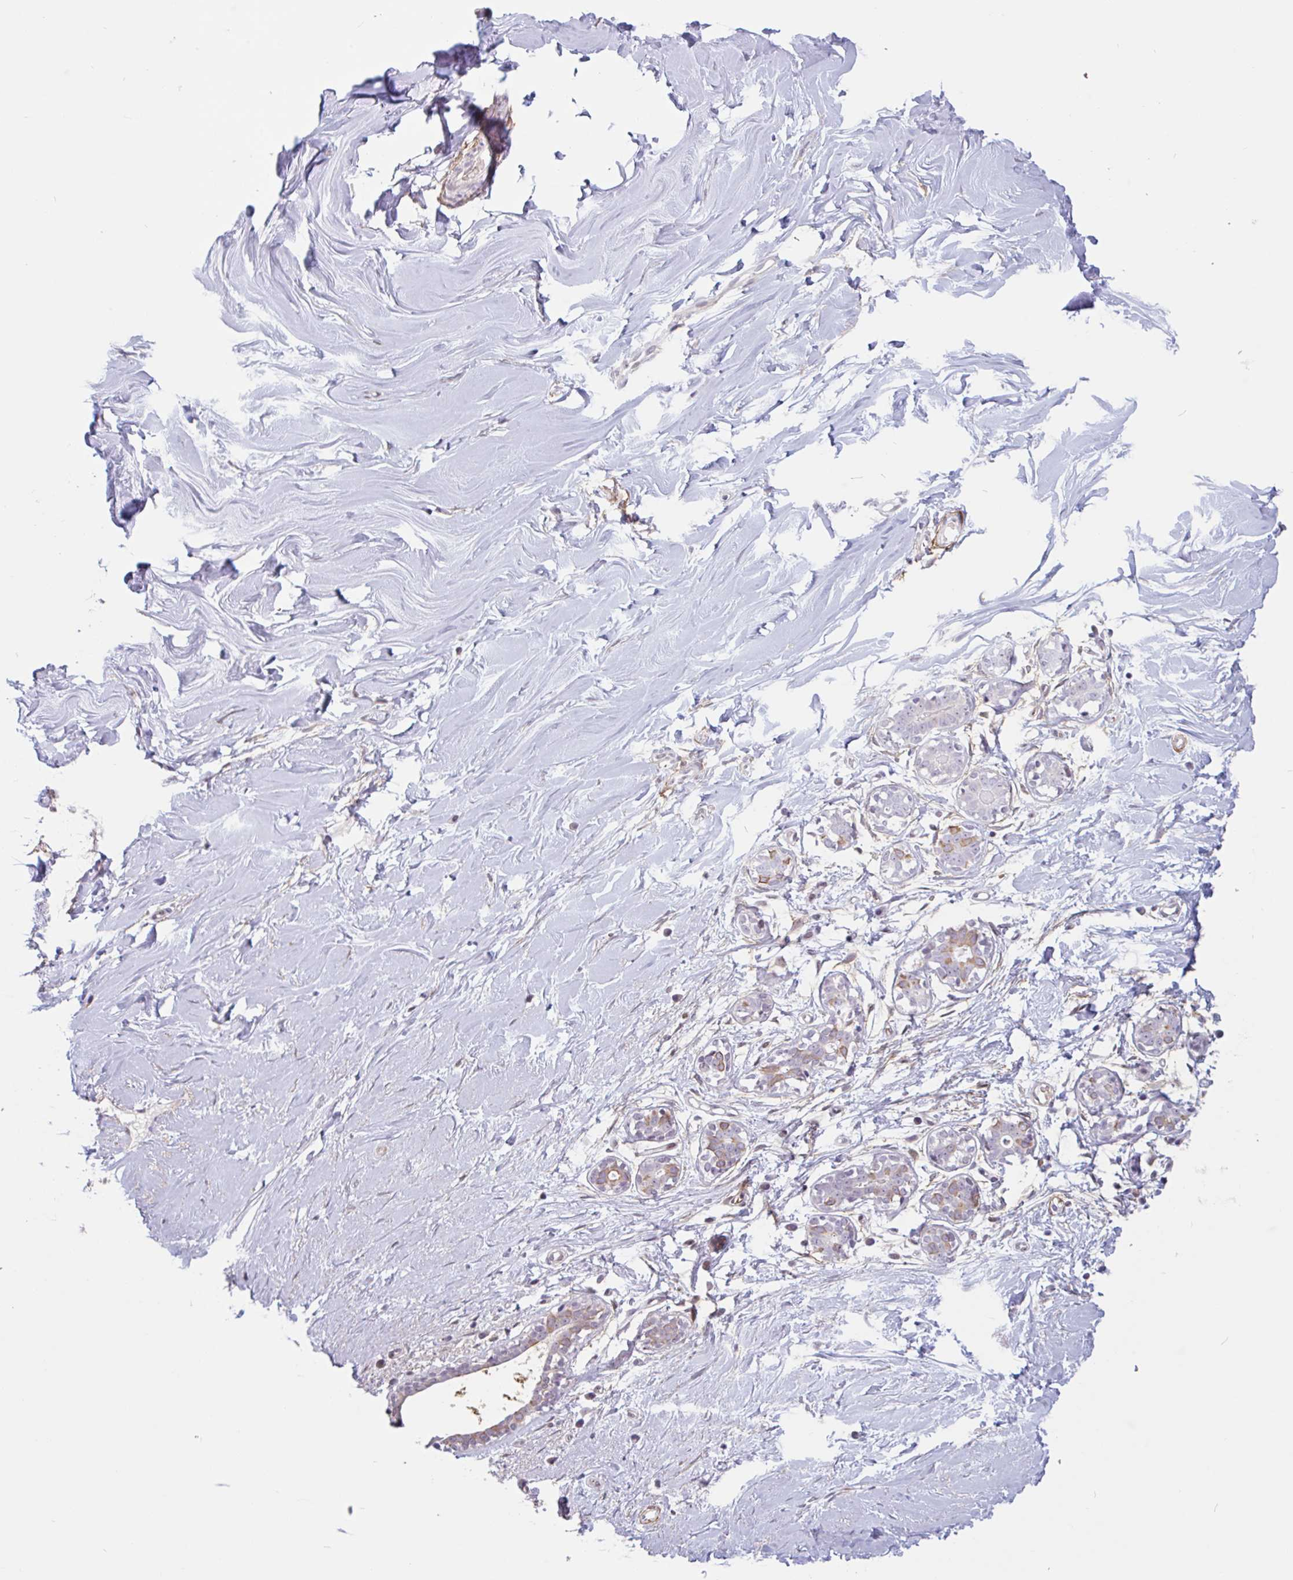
{"staining": {"intensity": "negative", "quantity": "none", "location": "none"}, "tissue": "breast", "cell_type": "Adipocytes", "image_type": "normal", "snomed": [{"axis": "morphology", "description": "Normal tissue, NOS"}, {"axis": "topography", "description": "Breast"}], "caption": "Histopathology image shows no significant protein staining in adipocytes of normal breast. The staining is performed using DAB brown chromogen with nuclei counter-stained in using hematoxylin.", "gene": "TMEM119", "patient": {"sex": "female", "age": 27}}